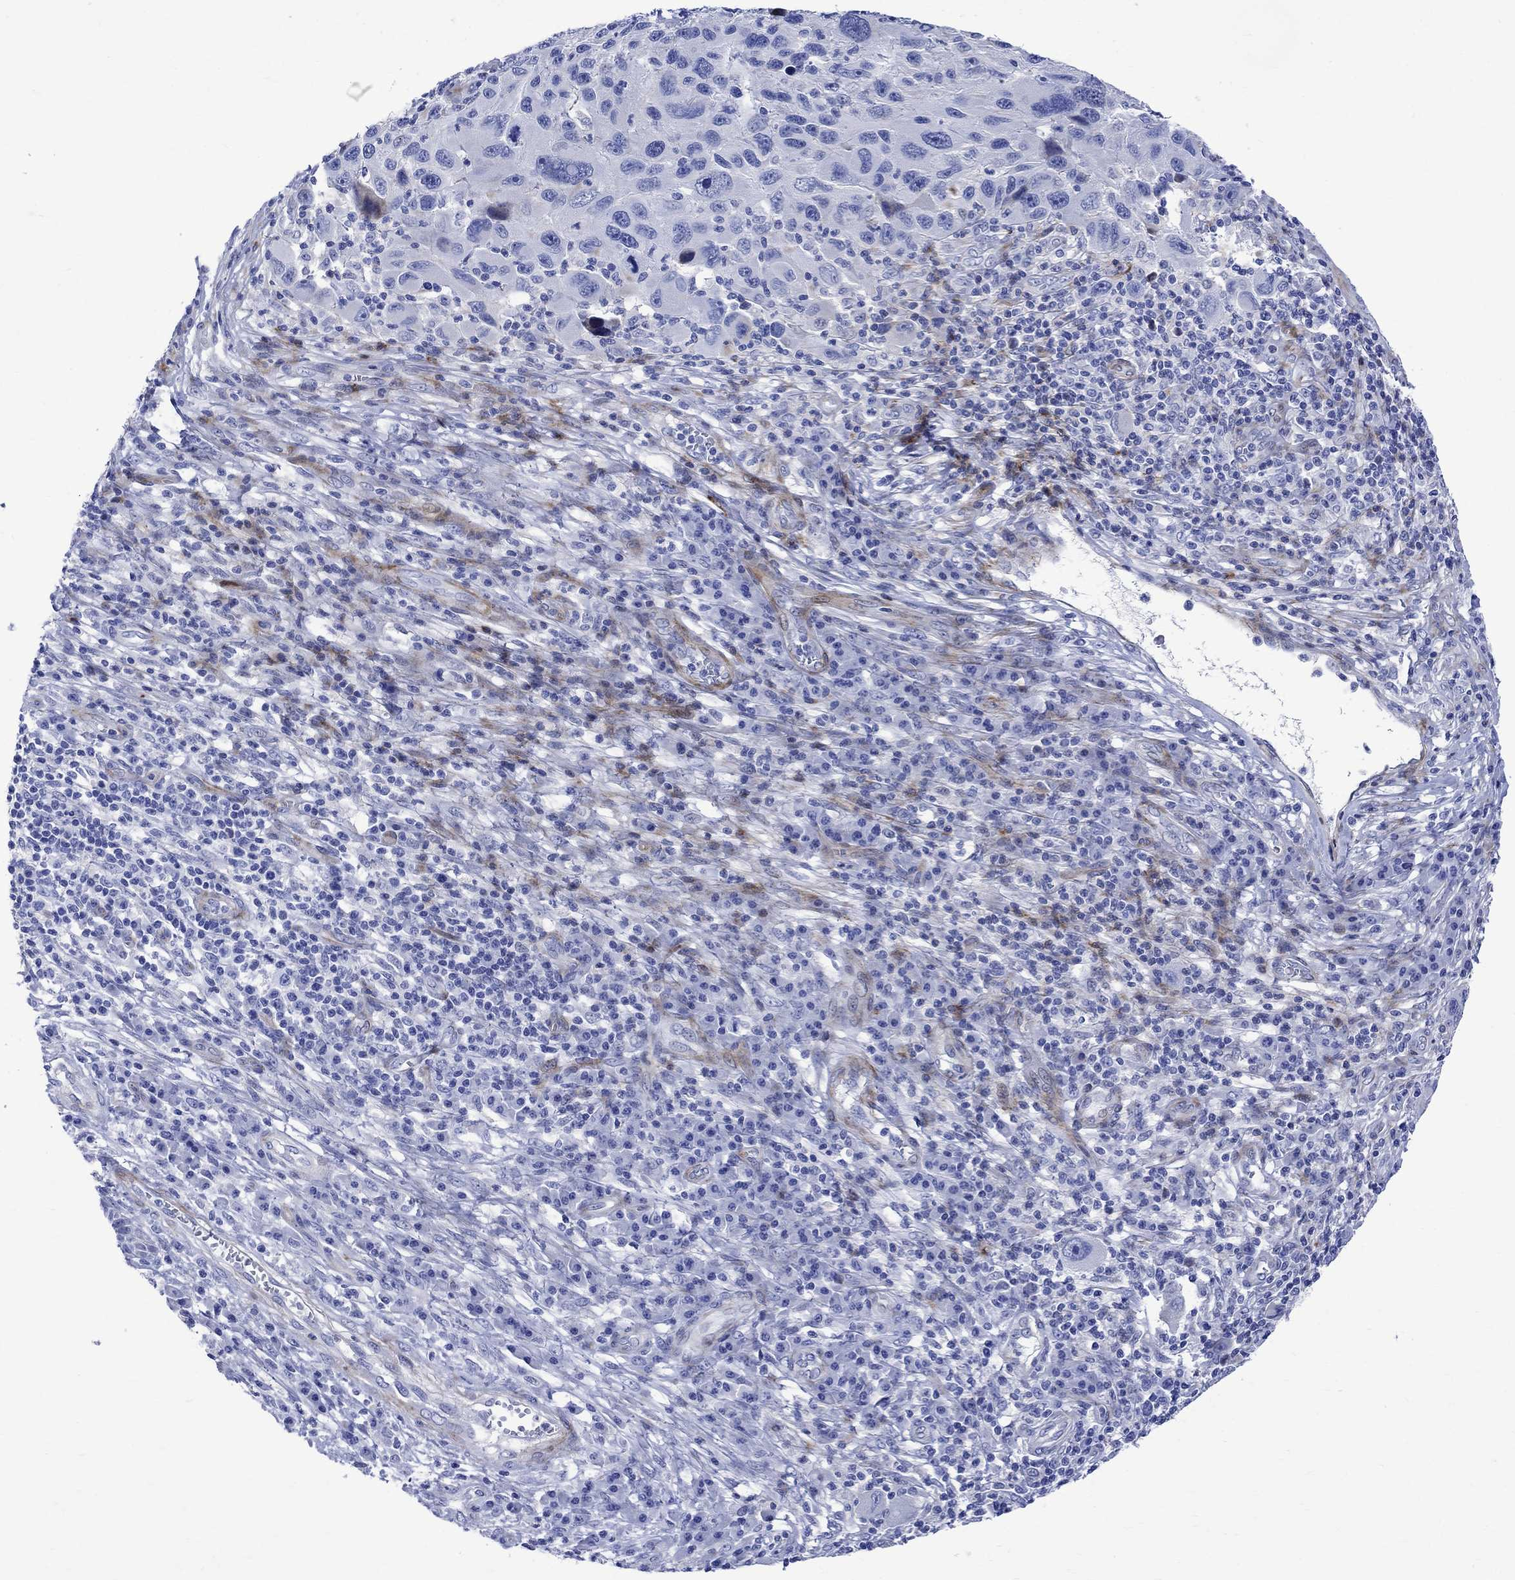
{"staining": {"intensity": "negative", "quantity": "none", "location": "none"}, "tissue": "melanoma", "cell_type": "Tumor cells", "image_type": "cancer", "snomed": [{"axis": "morphology", "description": "Malignant melanoma, NOS"}, {"axis": "topography", "description": "Skin"}], "caption": "Protein analysis of malignant melanoma exhibits no significant staining in tumor cells.", "gene": "PARVB", "patient": {"sex": "male", "age": 53}}